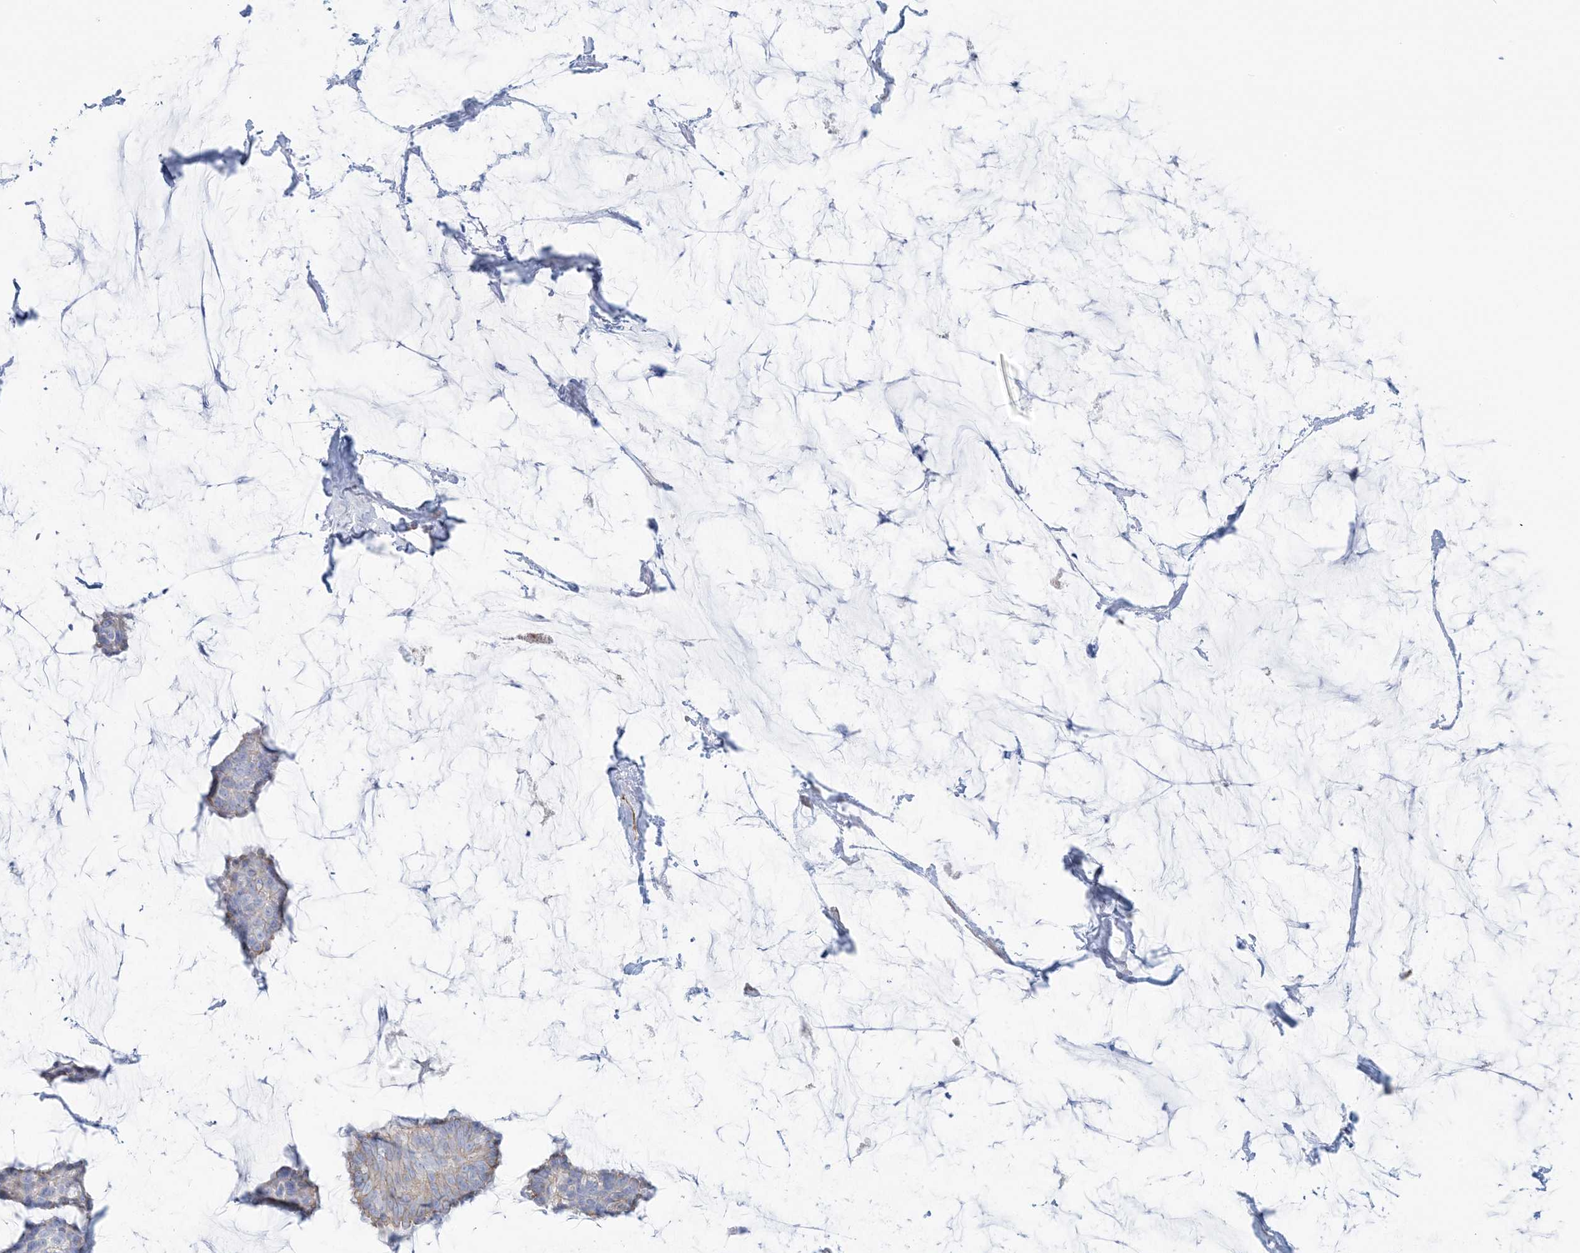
{"staining": {"intensity": "weak", "quantity": "<25%", "location": "cytoplasmic/membranous"}, "tissue": "breast cancer", "cell_type": "Tumor cells", "image_type": "cancer", "snomed": [{"axis": "morphology", "description": "Duct carcinoma"}, {"axis": "topography", "description": "Breast"}], "caption": "There is no significant expression in tumor cells of invasive ductal carcinoma (breast).", "gene": "AGXT", "patient": {"sex": "female", "age": 93}}